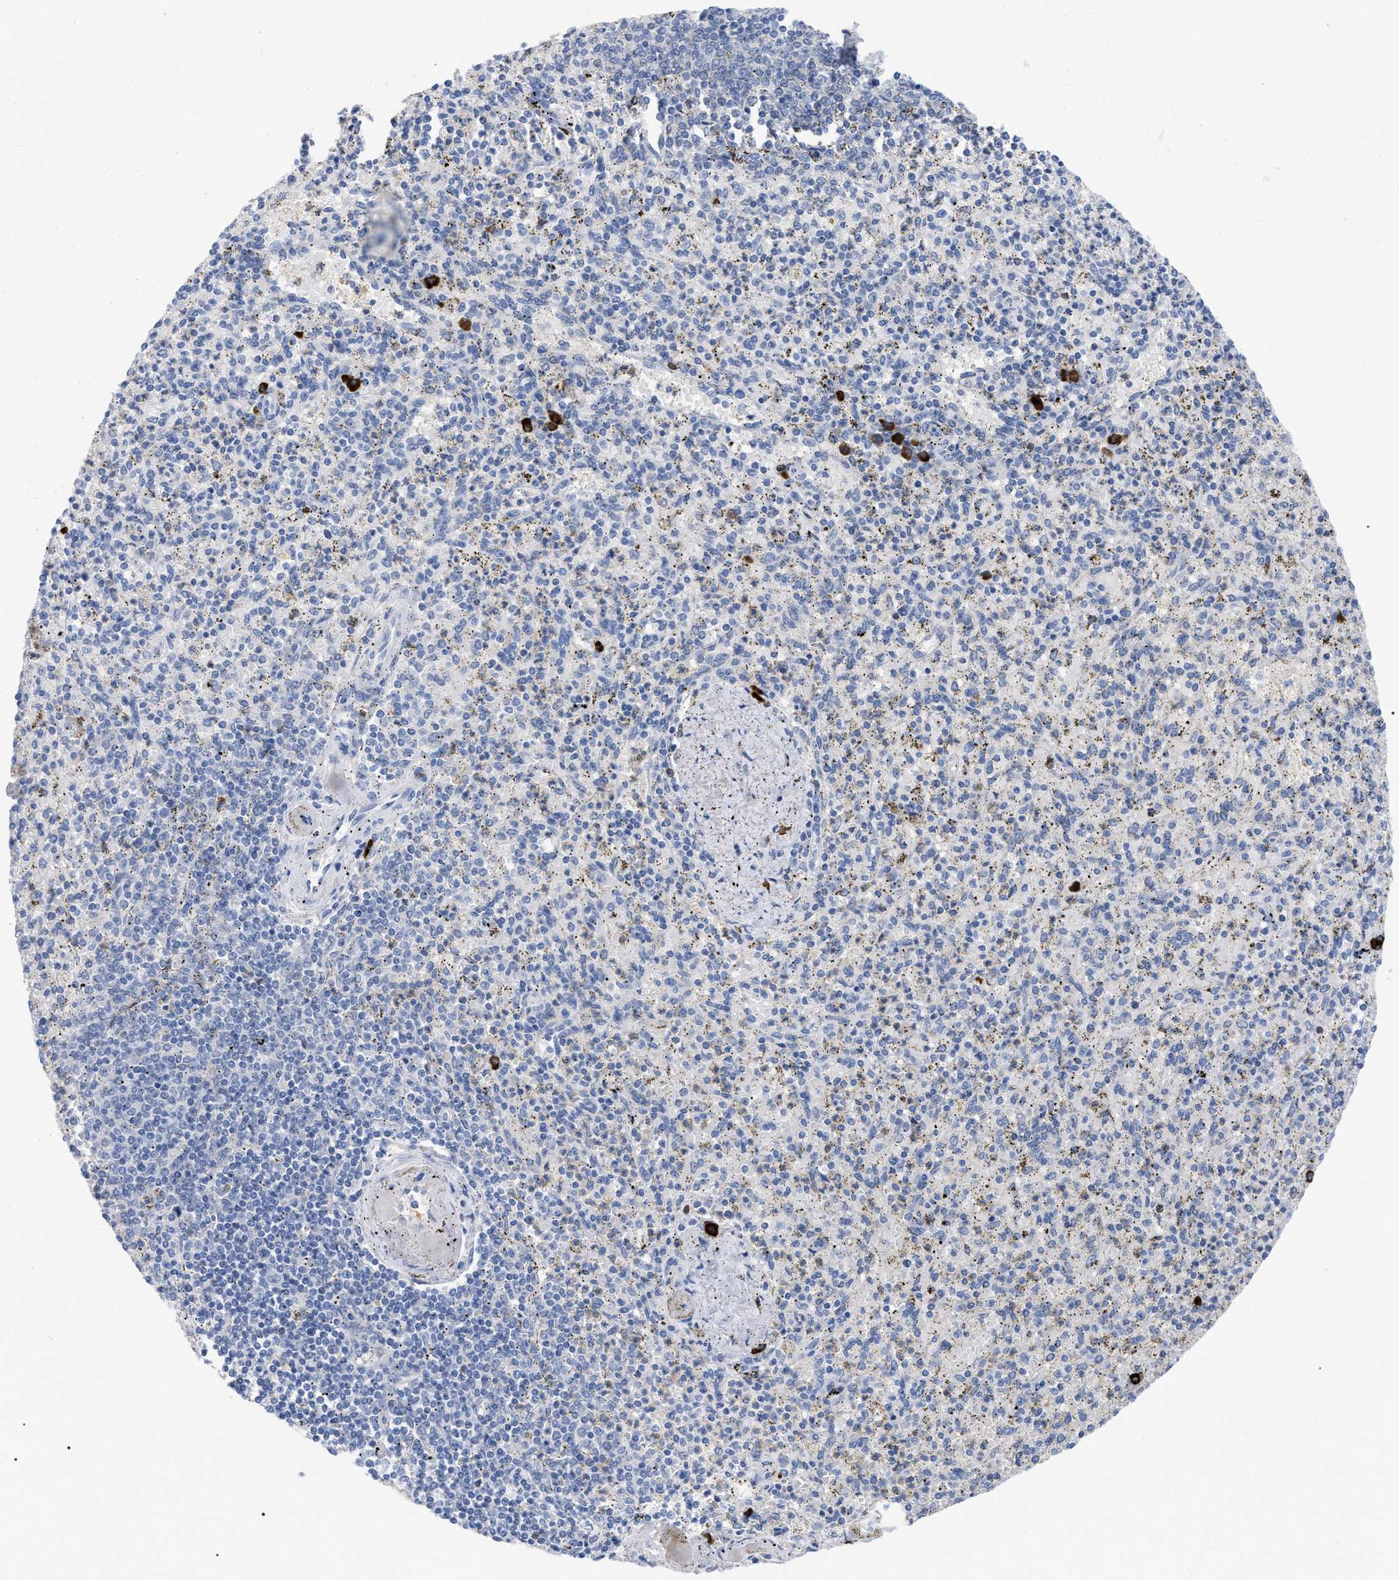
{"staining": {"intensity": "strong", "quantity": "<25%", "location": "cytoplasmic/membranous"}, "tissue": "spleen", "cell_type": "Cells in red pulp", "image_type": "normal", "snomed": [{"axis": "morphology", "description": "Normal tissue, NOS"}, {"axis": "topography", "description": "Spleen"}], "caption": "Benign spleen was stained to show a protein in brown. There is medium levels of strong cytoplasmic/membranous expression in approximately <25% of cells in red pulp. The protein of interest is shown in brown color, while the nuclei are stained blue.", "gene": "IGHV5", "patient": {"sex": "male", "age": 72}}